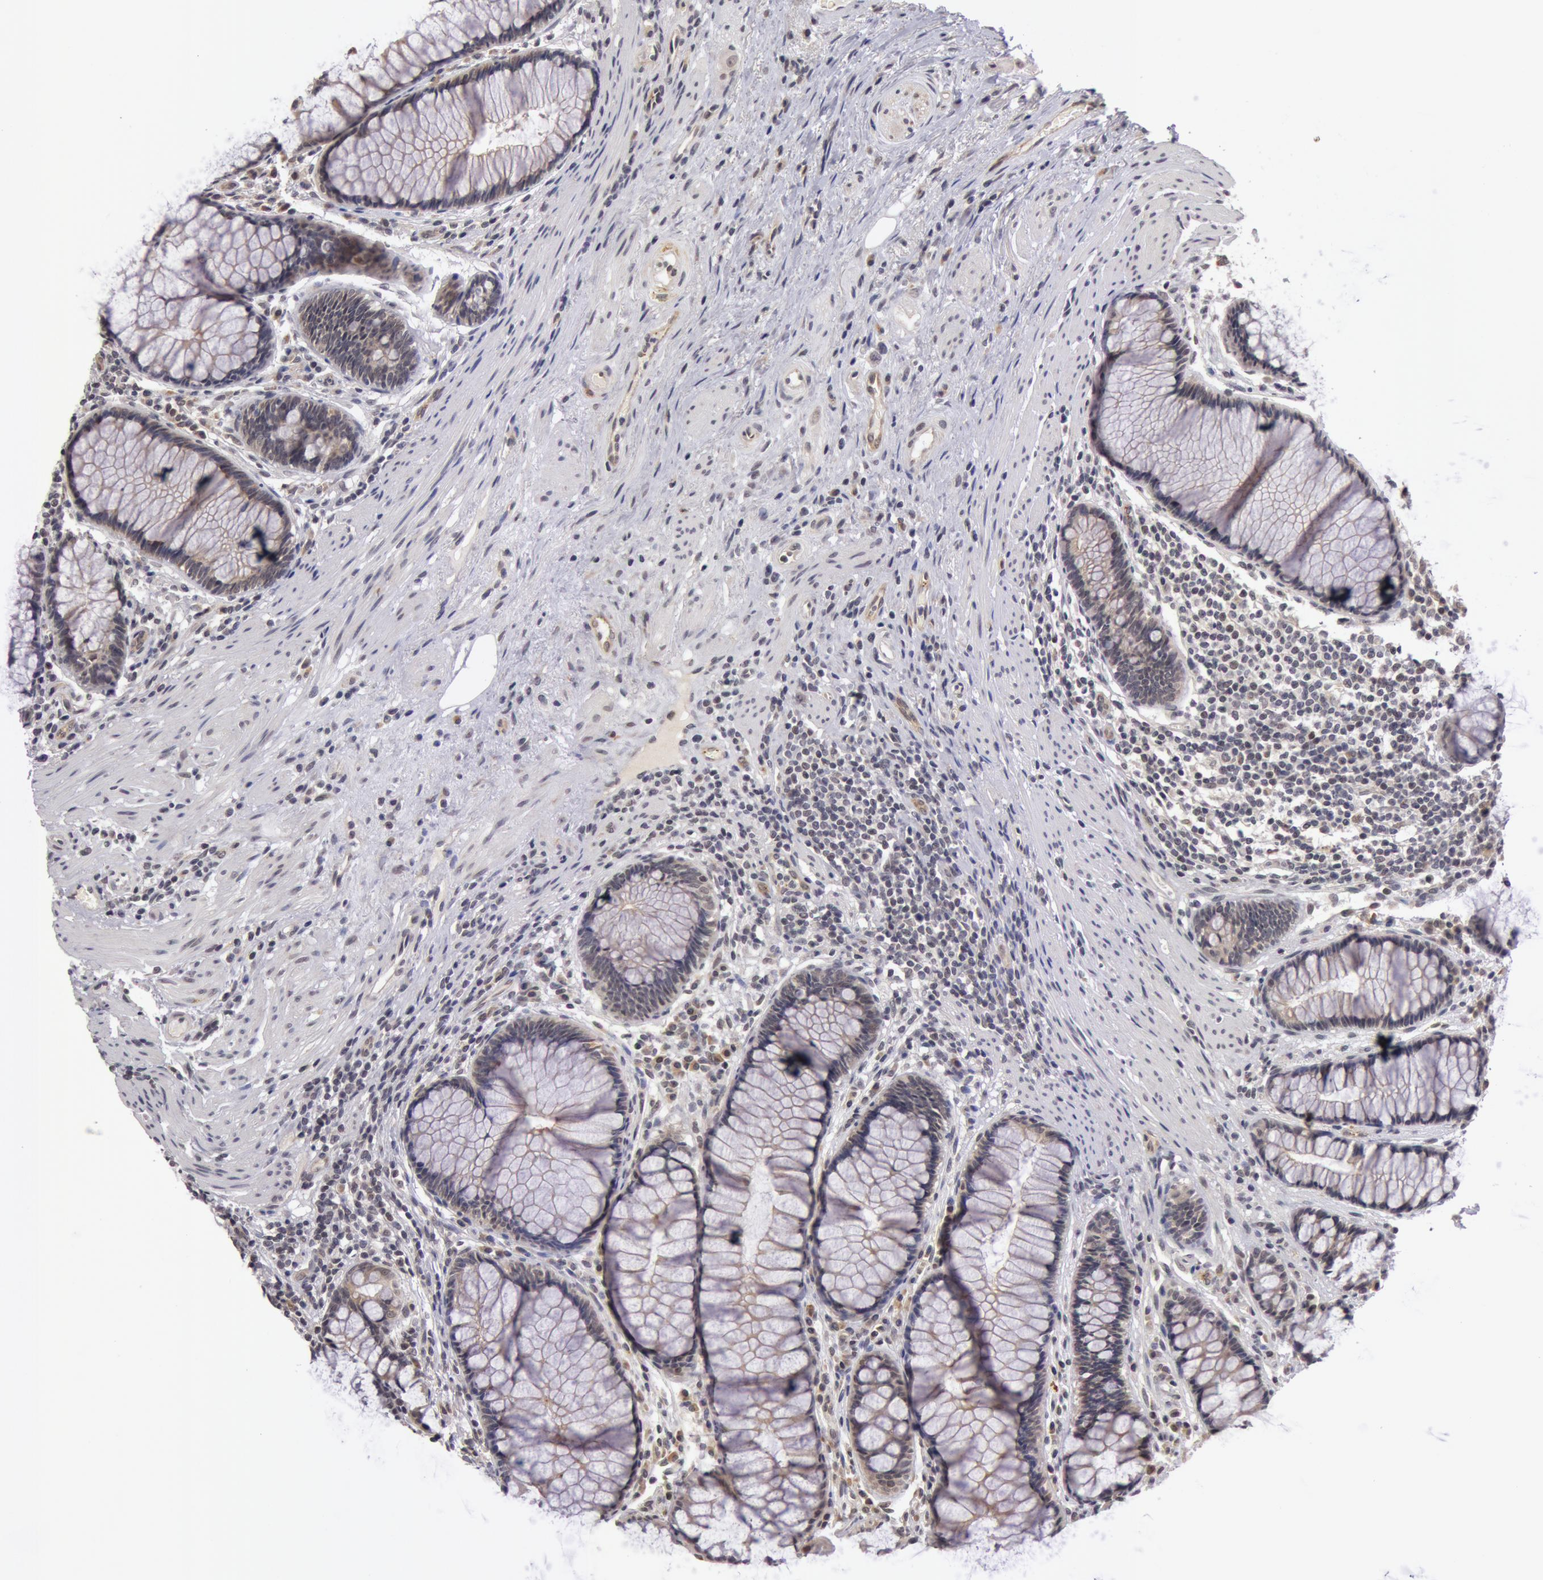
{"staining": {"intensity": "weak", "quantity": "<25%", "location": "cytoplasmic/membranous"}, "tissue": "rectum", "cell_type": "Glandular cells", "image_type": "normal", "snomed": [{"axis": "morphology", "description": "Normal tissue, NOS"}, {"axis": "topography", "description": "Rectum"}], "caption": "Immunohistochemistry (IHC) photomicrograph of benign rectum stained for a protein (brown), which displays no staining in glandular cells.", "gene": "SYTL4", "patient": {"sex": "male", "age": 77}}